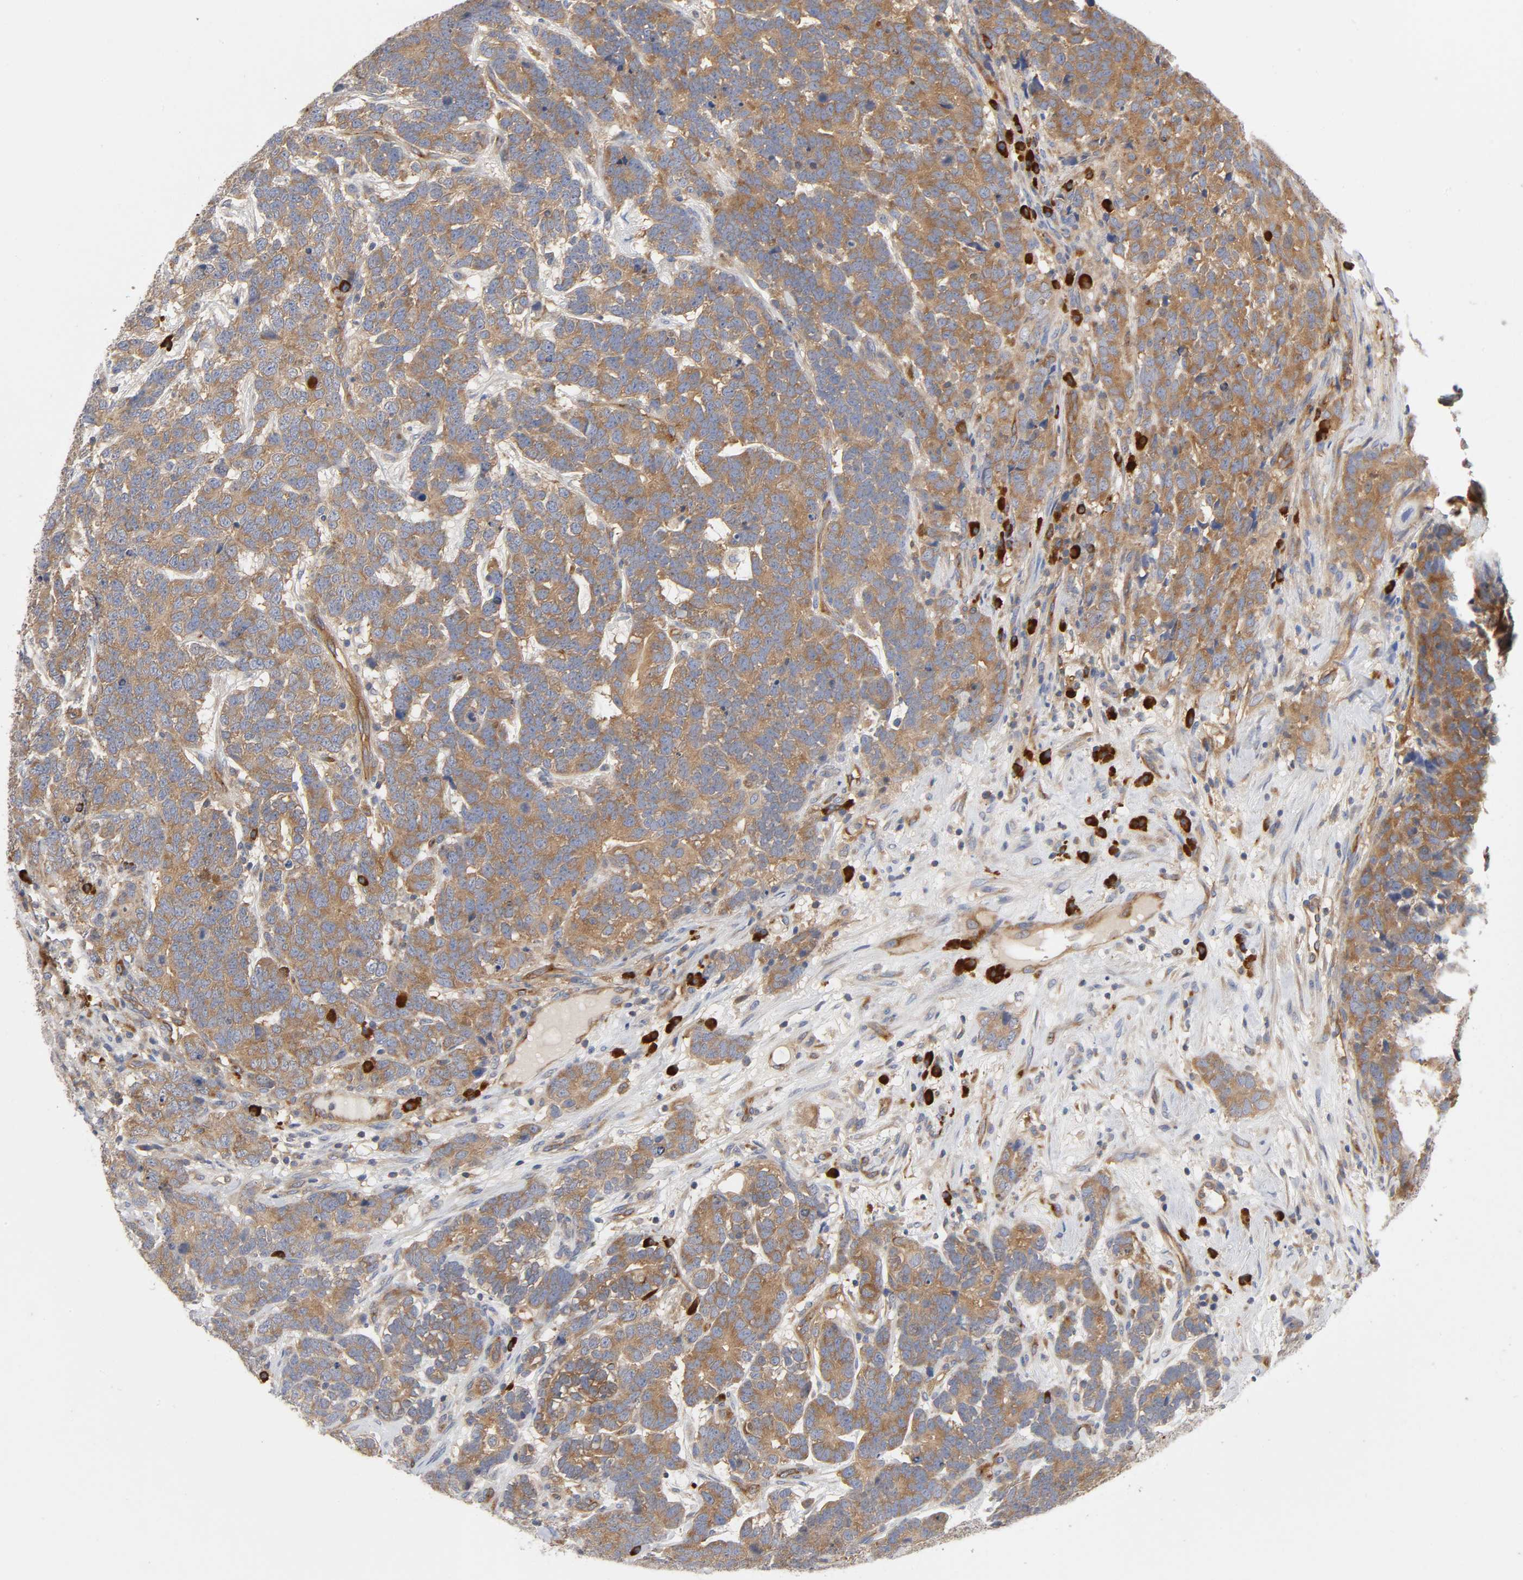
{"staining": {"intensity": "weak", "quantity": ">75%", "location": "cytoplasmic/membranous"}, "tissue": "testis cancer", "cell_type": "Tumor cells", "image_type": "cancer", "snomed": [{"axis": "morphology", "description": "Carcinoma, Embryonal, NOS"}, {"axis": "topography", "description": "Testis"}], "caption": "A brown stain highlights weak cytoplasmic/membranous staining of a protein in human testis embryonal carcinoma tumor cells. (DAB (3,3'-diaminobenzidine) = brown stain, brightfield microscopy at high magnification).", "gene": "SCHIP1", "patient": {"sex": "male", "age": 26}}